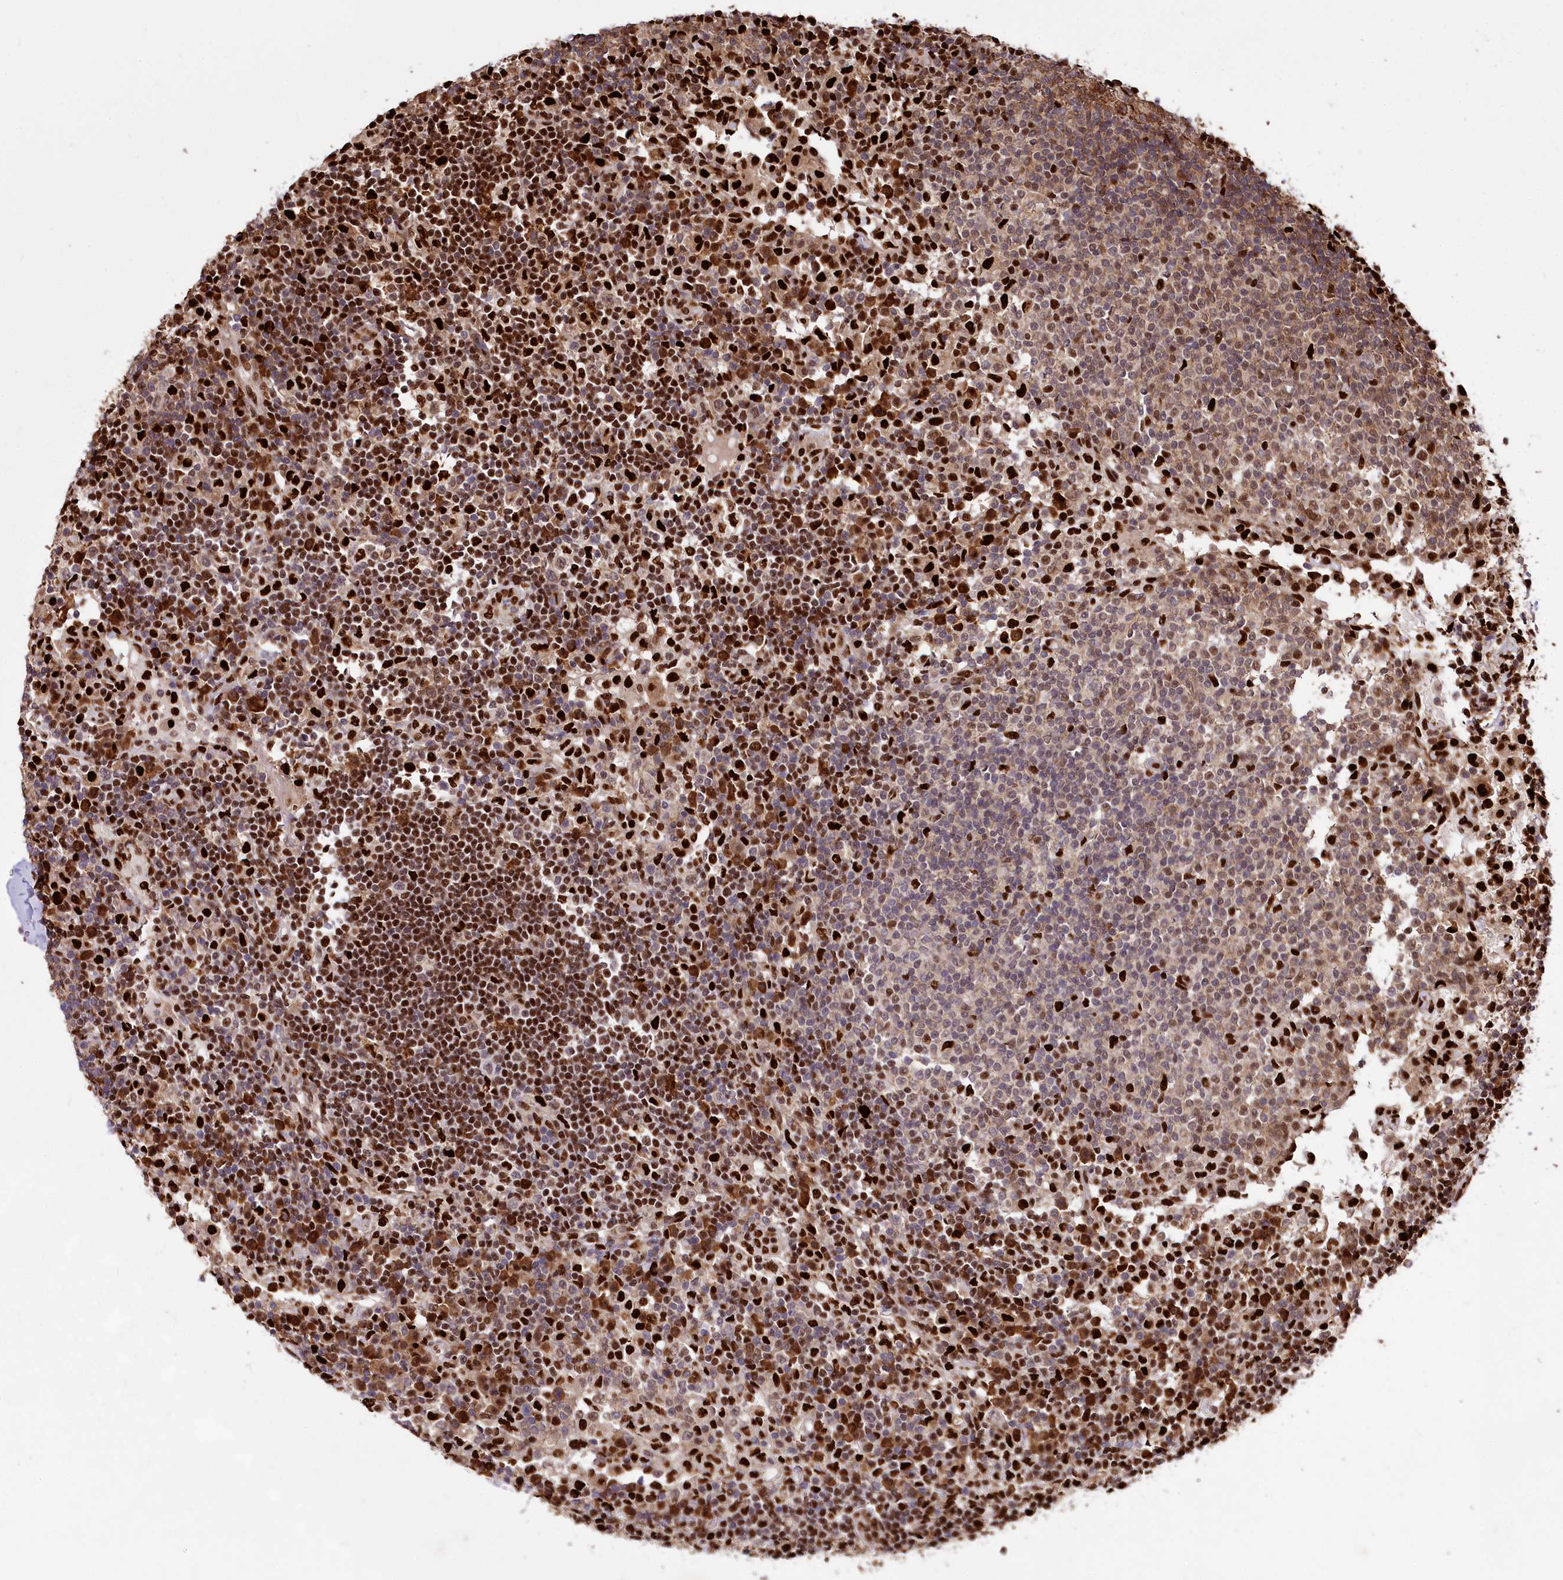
{"staining": {"intensity": "strong", "quantity": "<25%", "location": "nuclear"}, "tissue": "lymph node", "cell_type": "Germinal center cells", "image_type": "normal", "snomed": [{"axis": "morphology", "description": "Normal tissue, NOS"}, {"axis": "topography", "description": "Lymph node"}], "caption": "This histopathology image displays normal lymph node stained with IHC to label a protein in brown. The nuclear of germinal center cells show strong positivity for the protein. Nuclei are counter-stained blue.", "gene": "FIGN", "patient": {"sex": "female", "age": 53}}